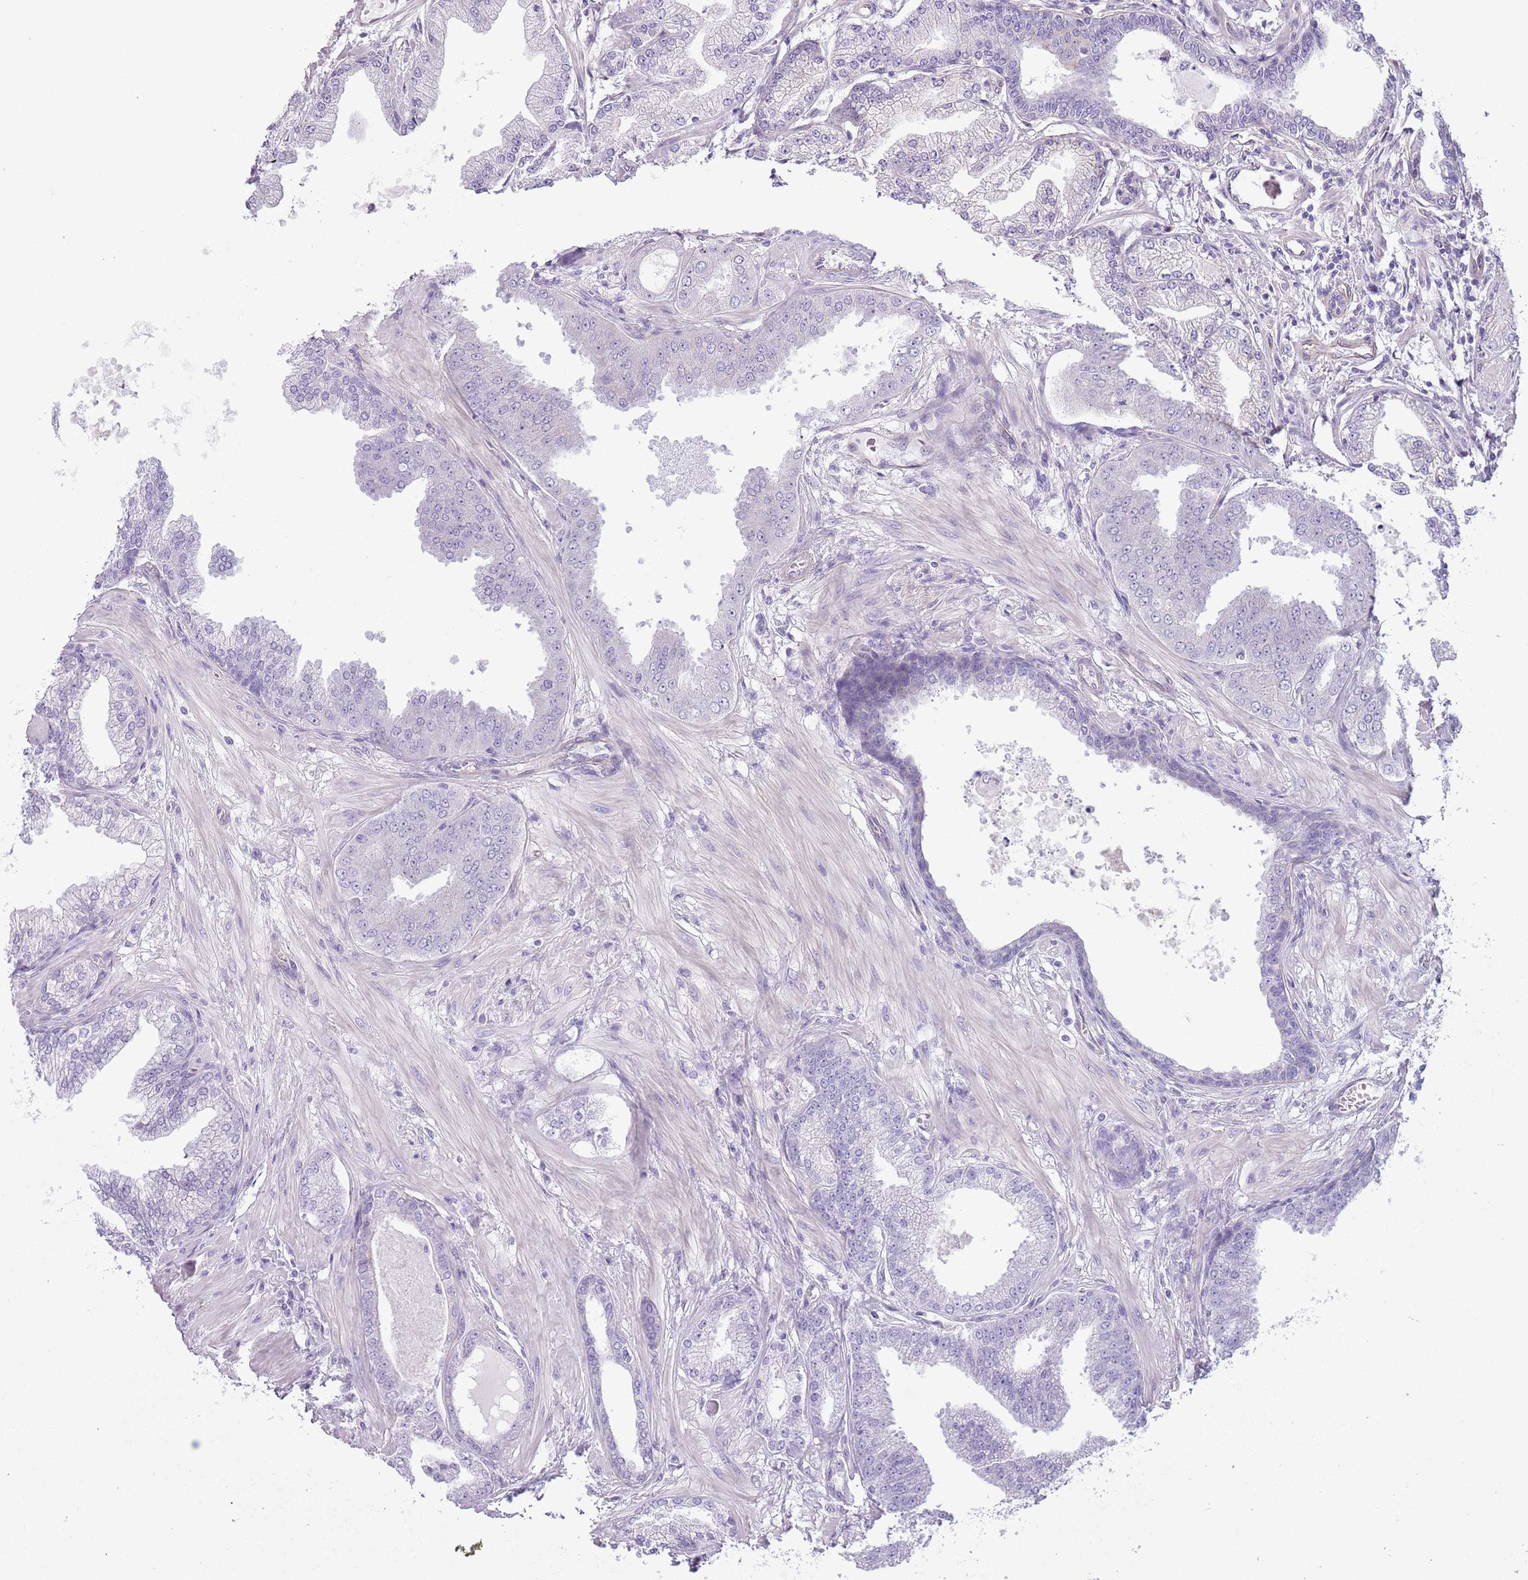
{"staining": {"intensity": "negative", "quantity": "none", "location": "none"}, "tissue": "prostate cancer", "cell_type": "Tumor cells", "image_type": "cancer", "snomed": [{"axis": "morphology", "description": "Adenocarcinoma, Low grade"}, {"axis": "topography", "description": "Prostate"}], "caption": "High magnification brightfield microscopy of low-grade adenocarcinoma (prostate) stained with DAB (brown) and counterstained with hematoxylin (blue): tumor cells show no significant positivity. (Immunohistochemistry, brightfield microscopy, high magnification).", "gene": "RBP3", "patient": {"sex": "male", "age": 55}}